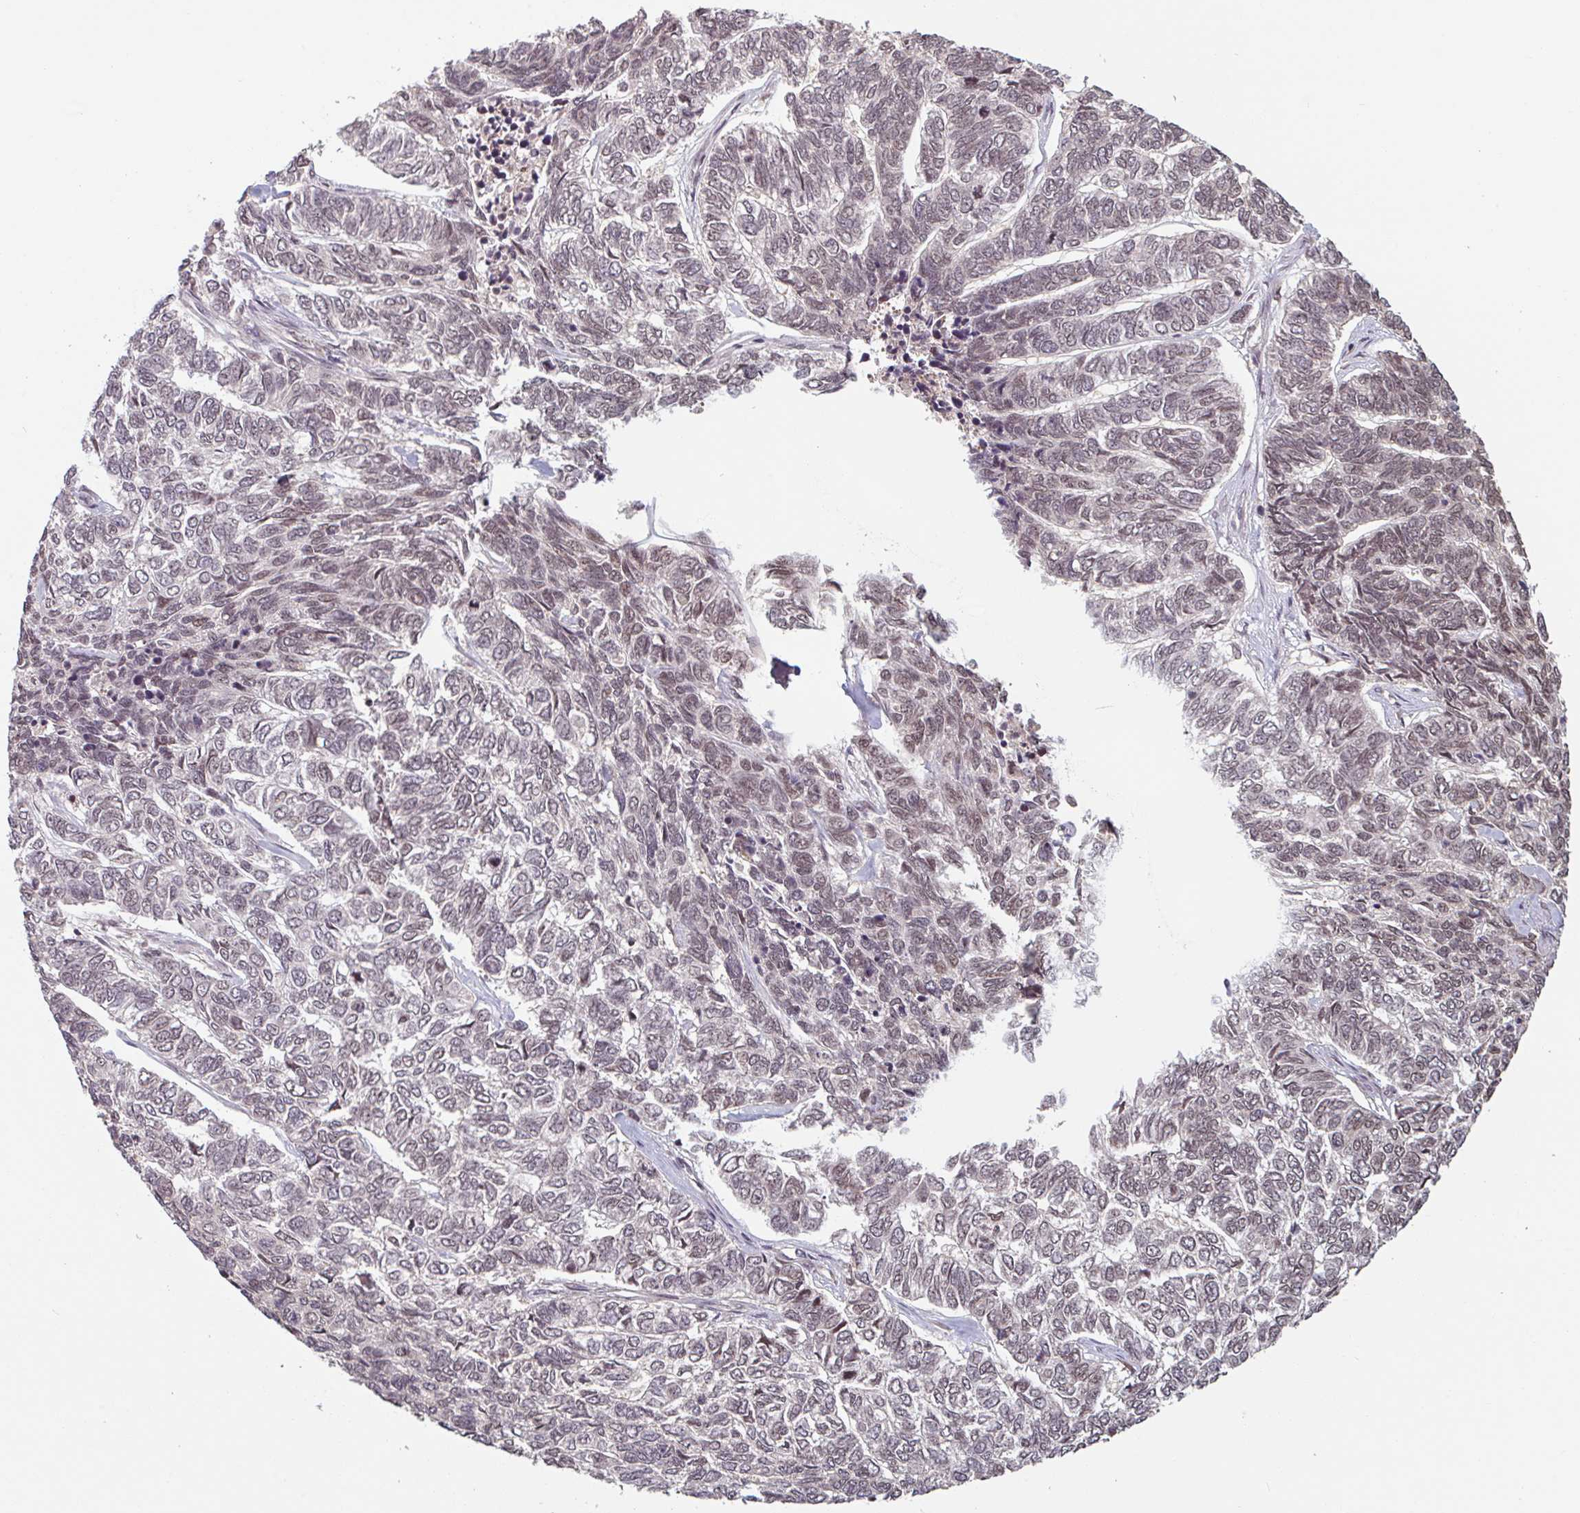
{"staining": {"intensity": "weak", "quantity": ">75%", "location": "nuclear"}, "tissue": "skin cancer", "cell_type": "Tumor cells", "image_type": "cancer", "snomed": [{"axis": "morphology", "description": "Basal cell carcinoma"}, {"axis": "topography", "description": "Skin"}], "caption": "Immunohistochemistry (DAB) staining of human skin basal cell carcinoma exhibits weak nuclear protein expression in approximately >75% of tumor cells.", "gene": "DR1", "patient": {"sex": "female", "age": 65}}